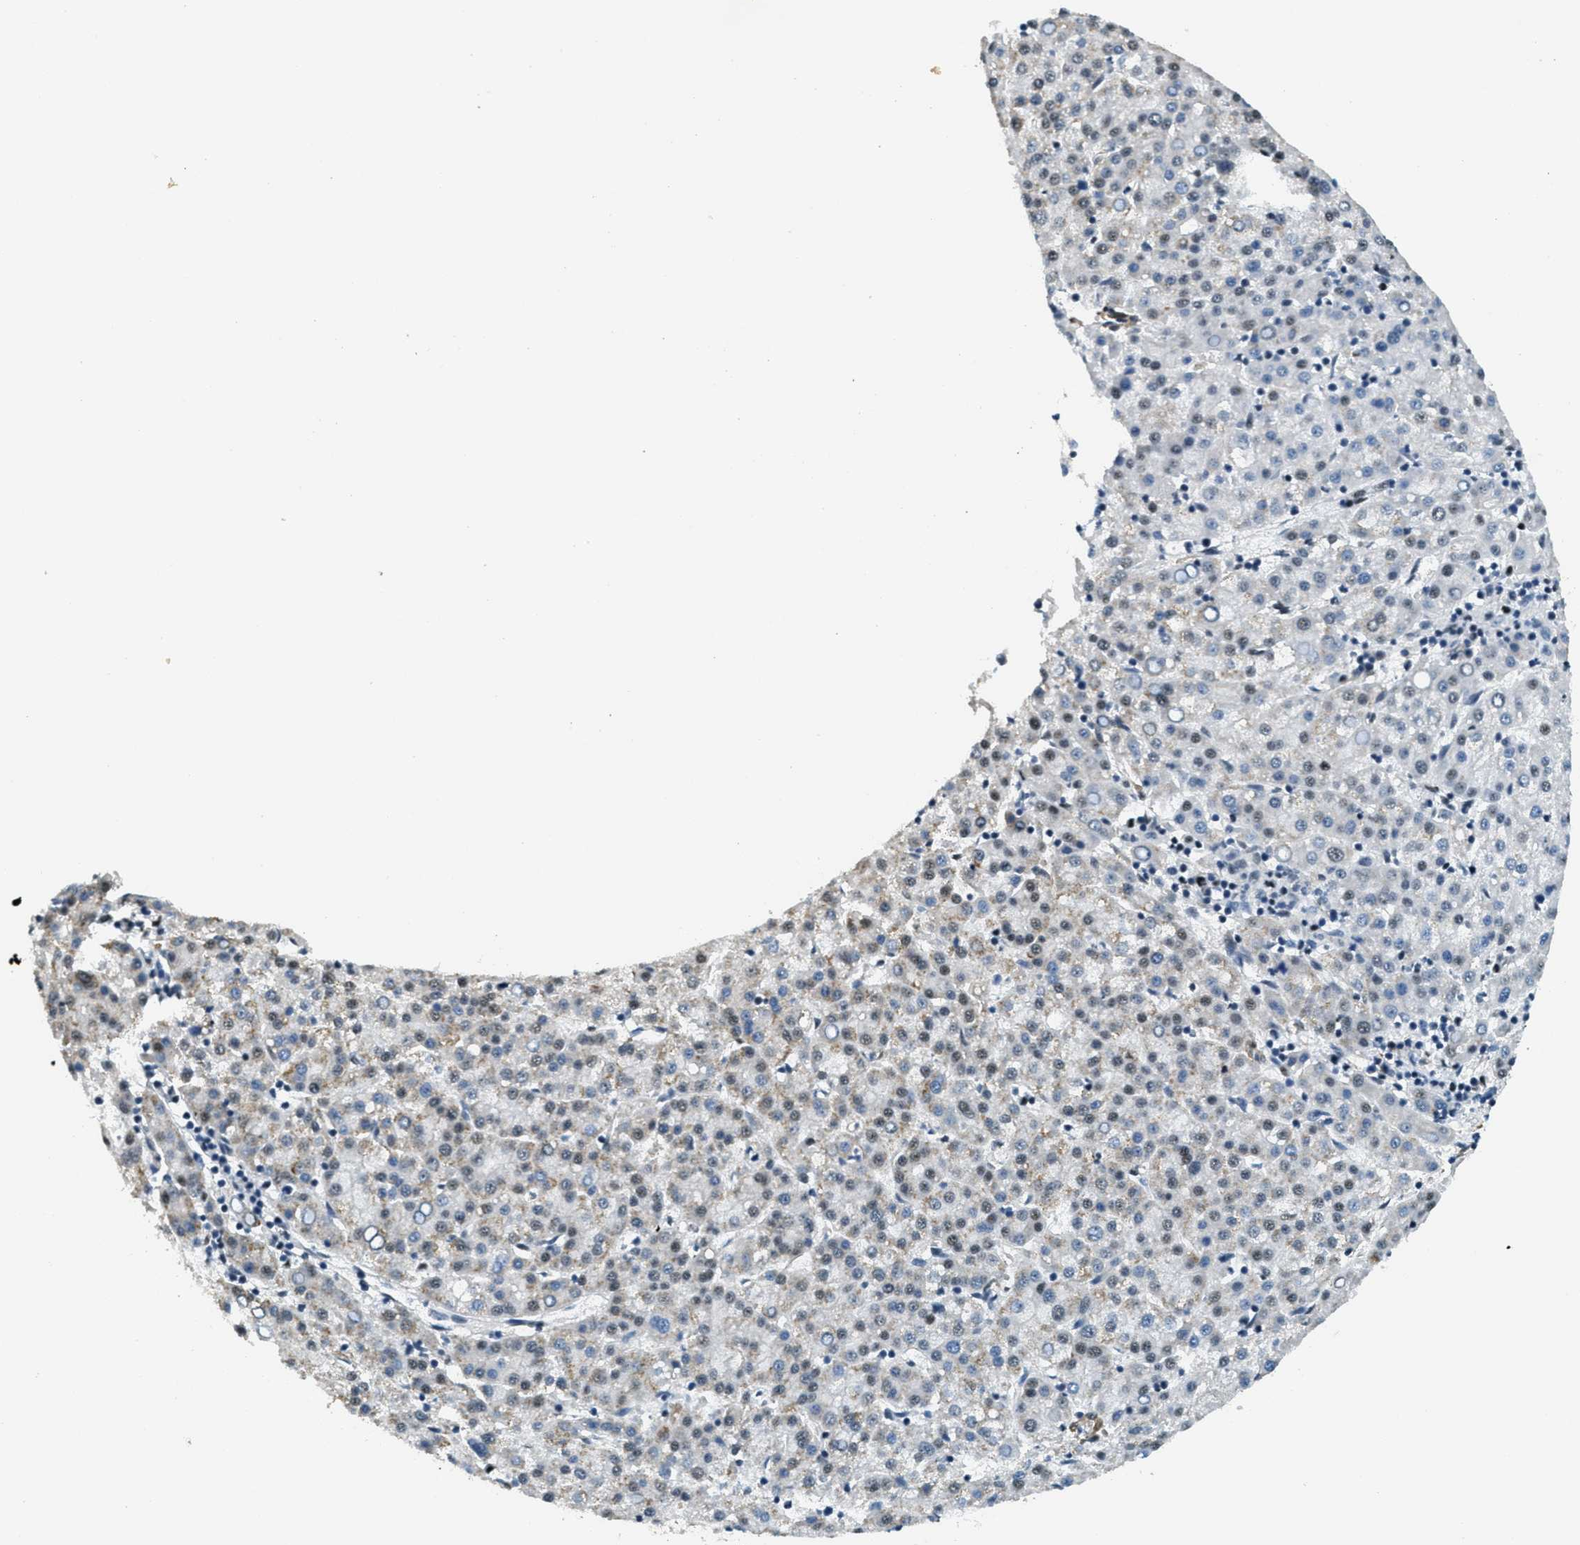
{"staining": {"intensity": "moderate", "quantity": "<25%", "location": "cytoplasmic/membranous,nuclear"}, "tissue": "liver cancer", "cell_type": "Tumor cells", "image_type": "cancer", "snomed": [{"axis": "morphology", "description": "Carcinoma, Hepatocellular, NOS"}, {"axis": "topography", "description": "Liver"}], "caption": "Liver hepatocellular carcinoma stained with immunohistochemistry (IHC) exhibits moderate cytoplasmic/membranous and nuclear expression in about <25% of tumor cells.", "gene": "CFAP36", "patient": {"sex": "female", "age": 58}}